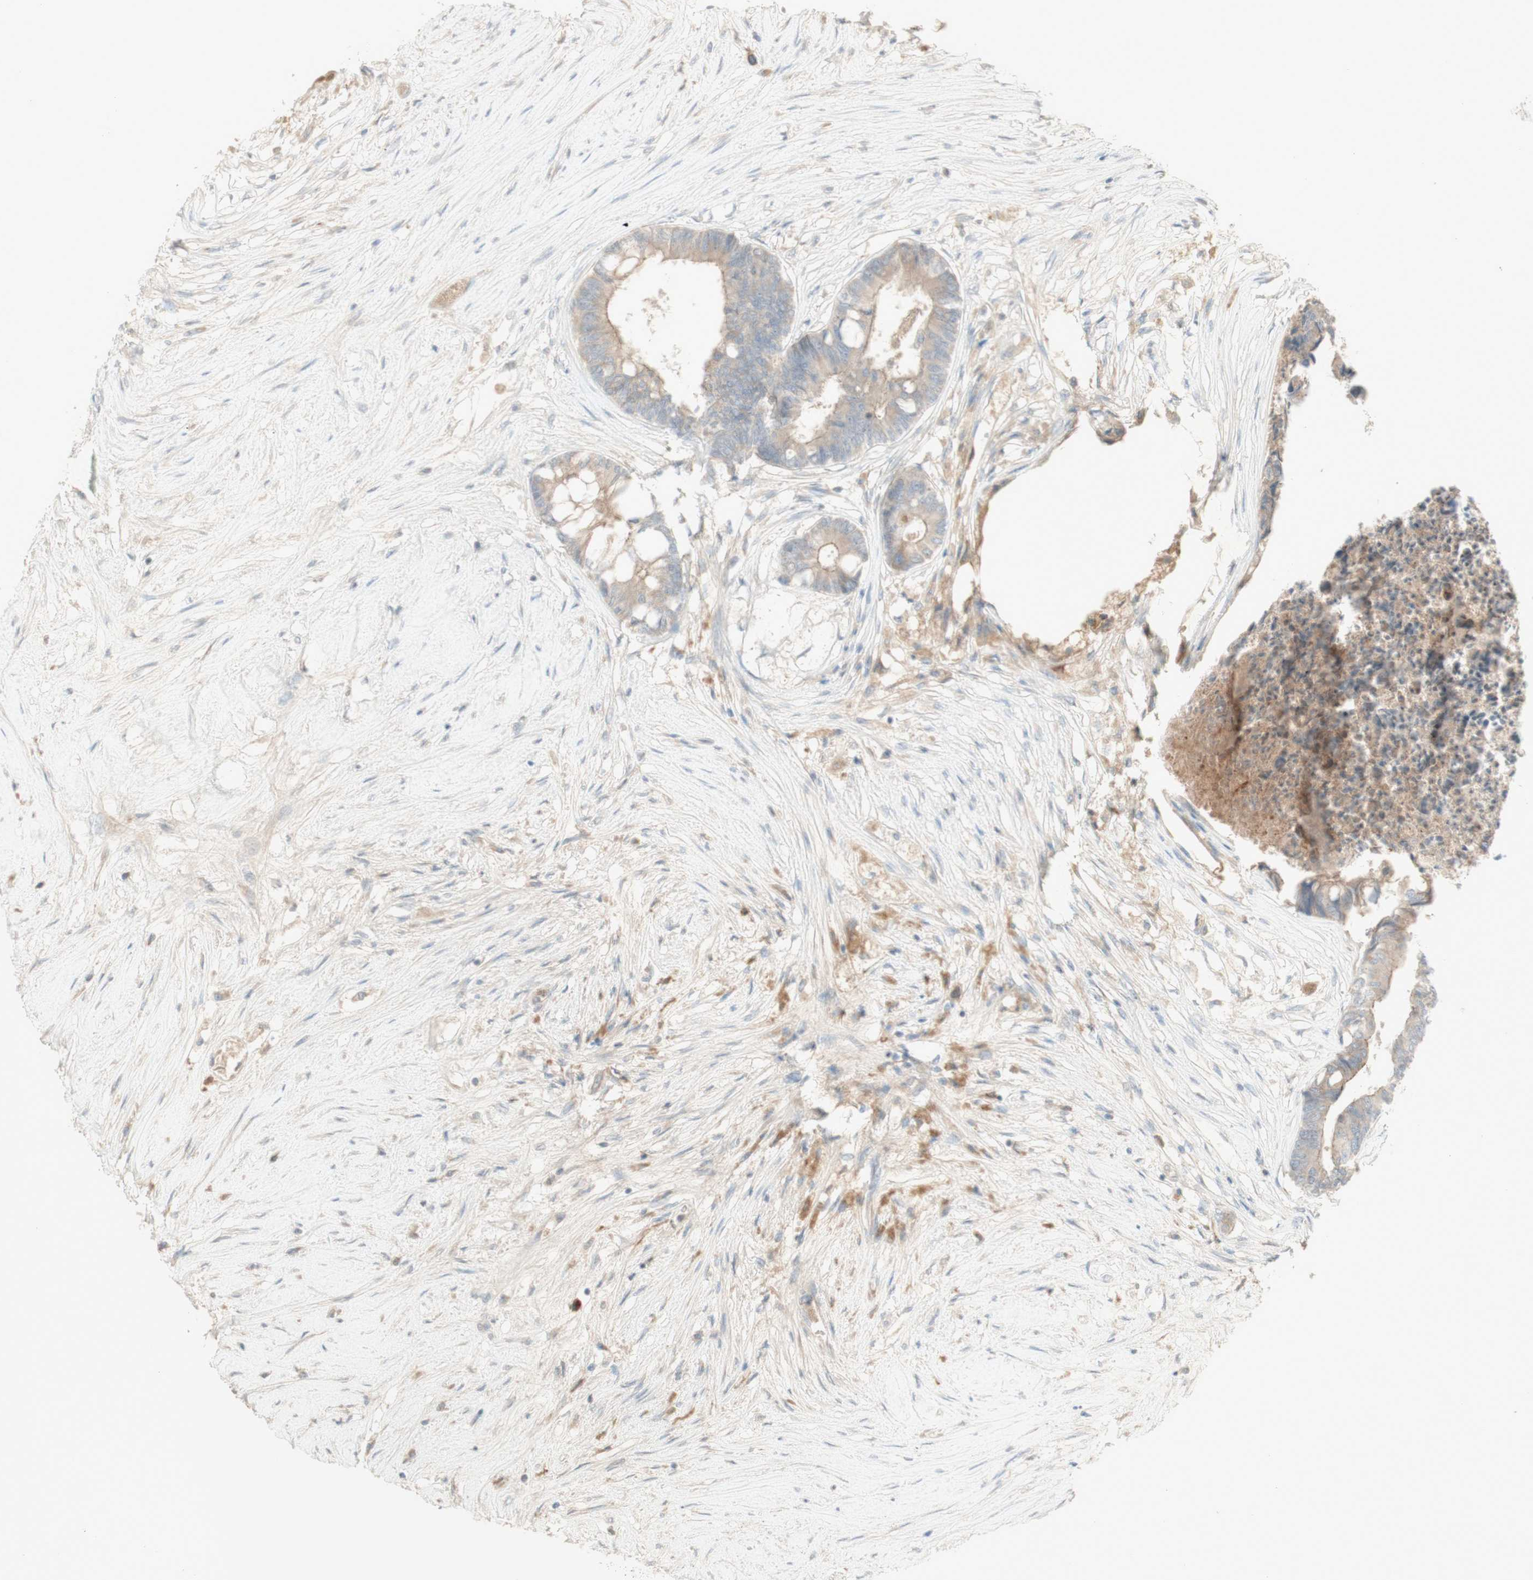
{"staining": {"intensity": "weak", "quantity": ">75%", "location": "cytoplasmic/membranous"}, "tissue": "colorectal cancer", "cell_type": "Tumor cells", "image_type": "cancer", "snomed": [{"axis": "morphology", "description": "Adenocarcinoma, NOS"}, {"axis": "topography", "description": "Rectum"}], "caption": "Adenocarcinoma (colorectal) stained with a brown dye shows weak cytoplasmic/membranous positive positivity in approximately >75% of tumor cells.", "gene": "PTGER4", "patient": {"sex": "male", "age": 63}}